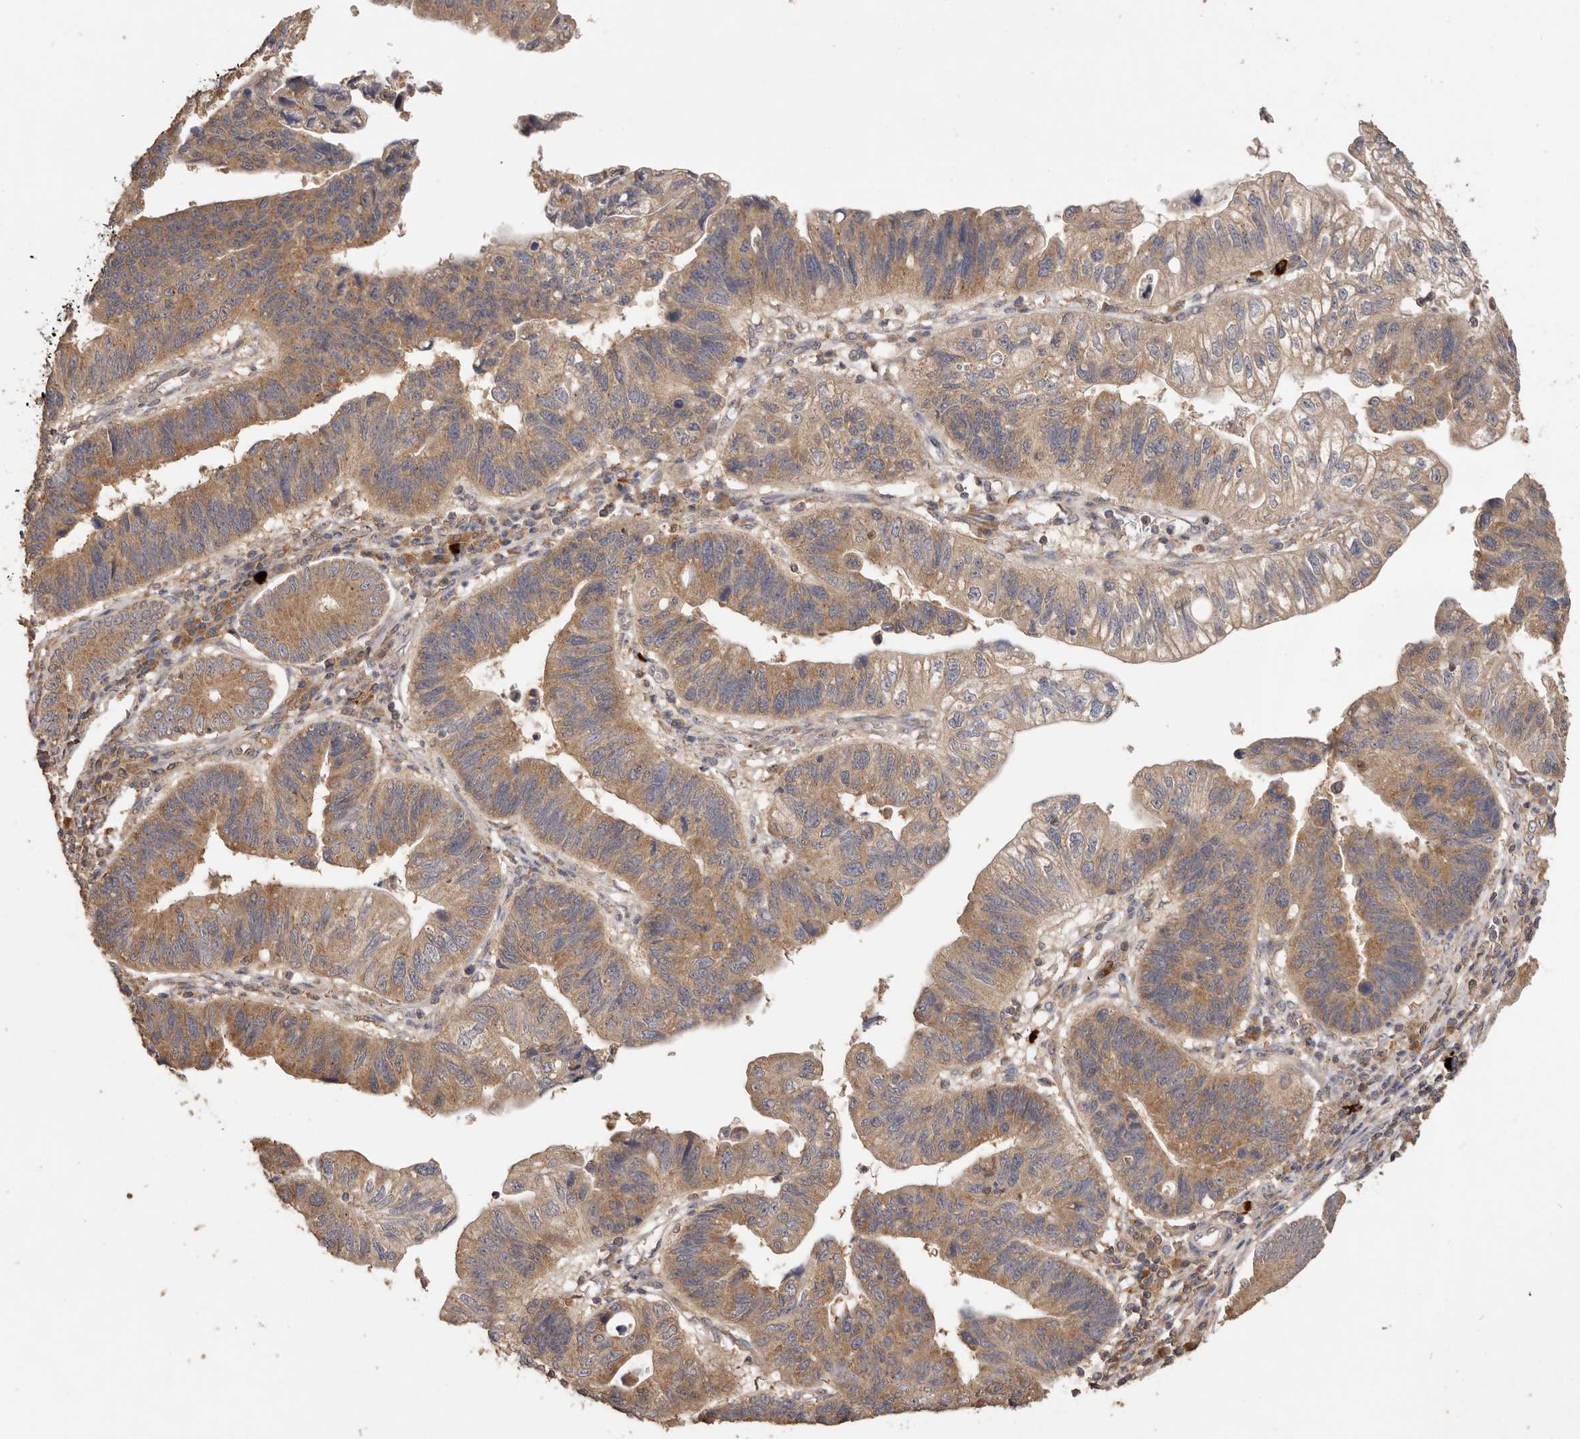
{"staining": {"intensity": "moderate", "quantity": ">75%", "location": "cytoplasmic/membranous"}, "tissue": "stomach cancer", "cell_type": "Tumor cells", "image_type": "cancer", "snomed": [{"axis": "morphology", "description": "Adenocarcinoma, NOS"}, {"axis": "topography", "description": "Stomach"}], "caption": "Immunohistochemistry histopathology image of neoplastic tissue: human stomach adenocarcinoma stained using immunohistochemistry (IHC) exhibits medium levels of moderate protein expression localized specifically in the cytoplasmic/membranous of tumor cells, appearing as a cytoplasmic/membranous brown color.", "gene": "RWDD1", "patient": {"sex": "male", "age": 59}}